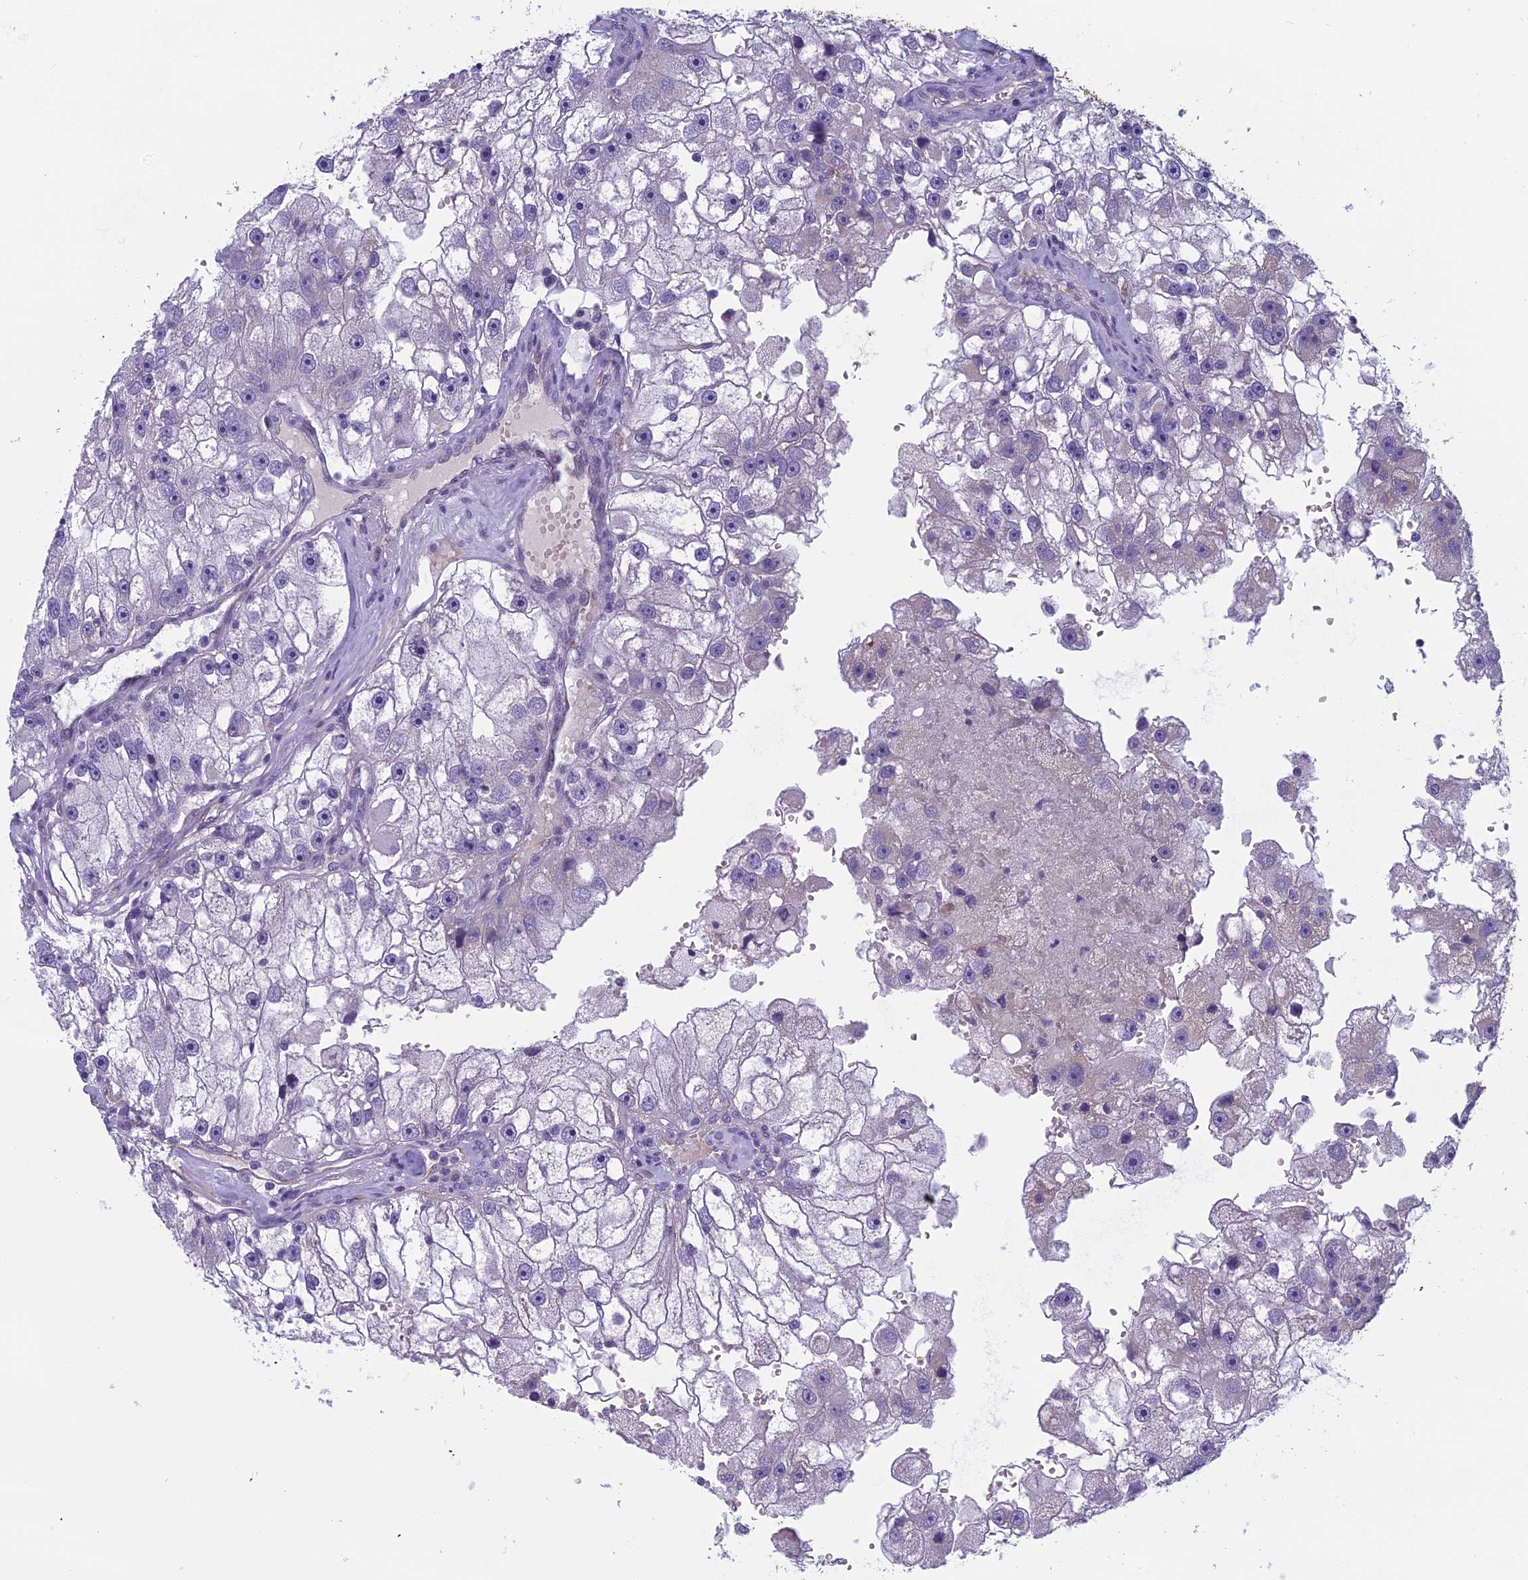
{"staining": {"intensity": "negative", "quantity": "none", "location": "none"}, "tissue": "renal cancer", "cell_type": "Tumor cells", "image_type": "cancer", "snomed": [{"axis": "morphology", "description": "Adenocarcinoma, NOS"}, {"axis": "topography", "description": "Kidney"}], "caption": "Micrograph shows no protein staining in tumor cells of adenocarcinoma (renal) tissue.", "gene": "RBM41", "patient": {"sex": "male", "age": 63}}